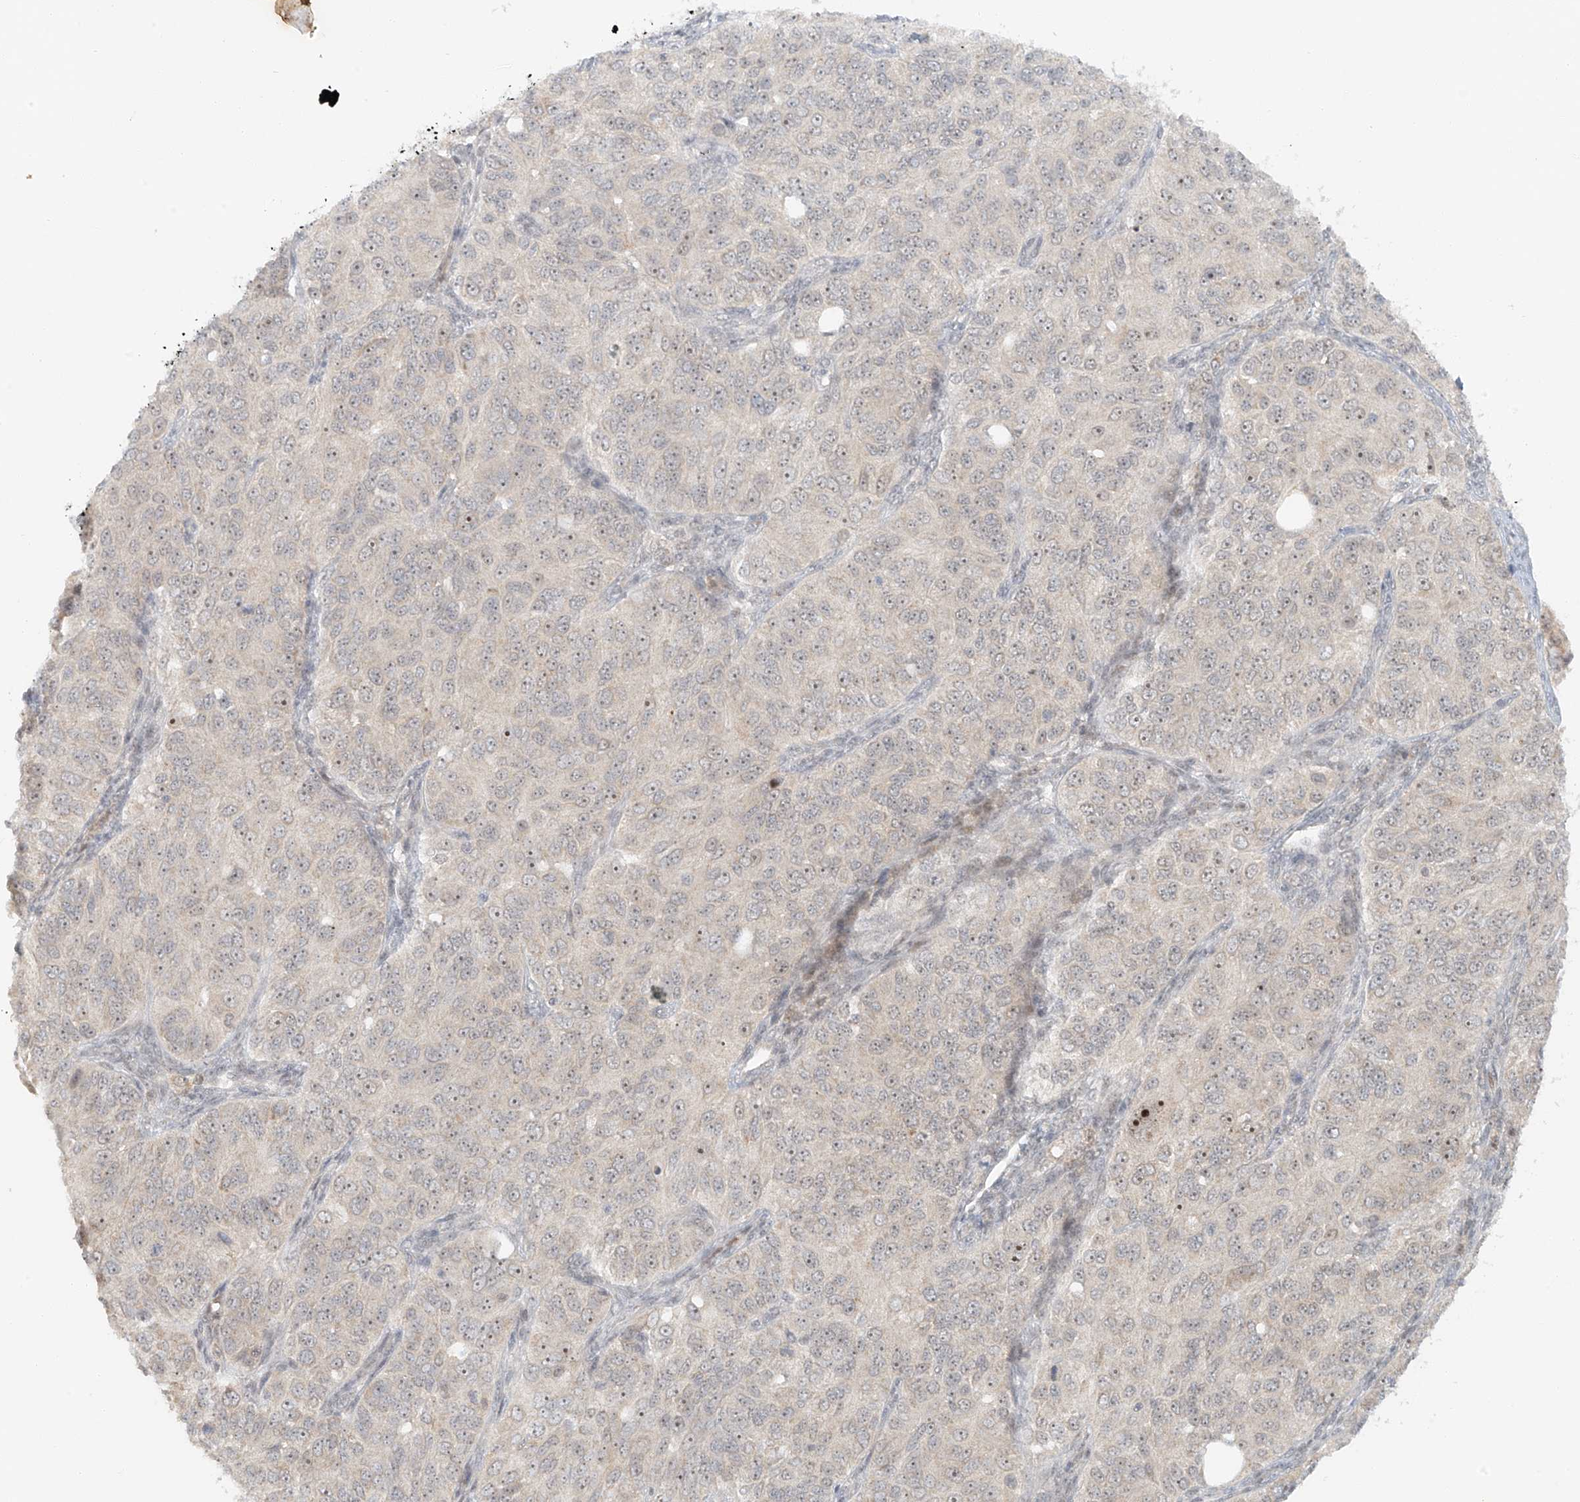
{"staining": {"intensity": "negative", "quantity": "none", "location": "none"}, "tissue": "ovarian cancer", "cell_type": "Tumor cells", "image_type": "cancer", "snomed": [{"axis": "morphology", "description": "Carcinoma, endometroid"}, {"axis": "topography", "description": "Ovary"}], "caption": "Immunohistochemical staining of human ovarian cancer shows no significant expression in tumor cells. Brightfield microscopy of immunohistochemistry stained with DAB (brown) and hematoxylin (blue), captured at high magnification.", "gene": "MIPEP", "patient": {"sex": "female", "age": 51}}